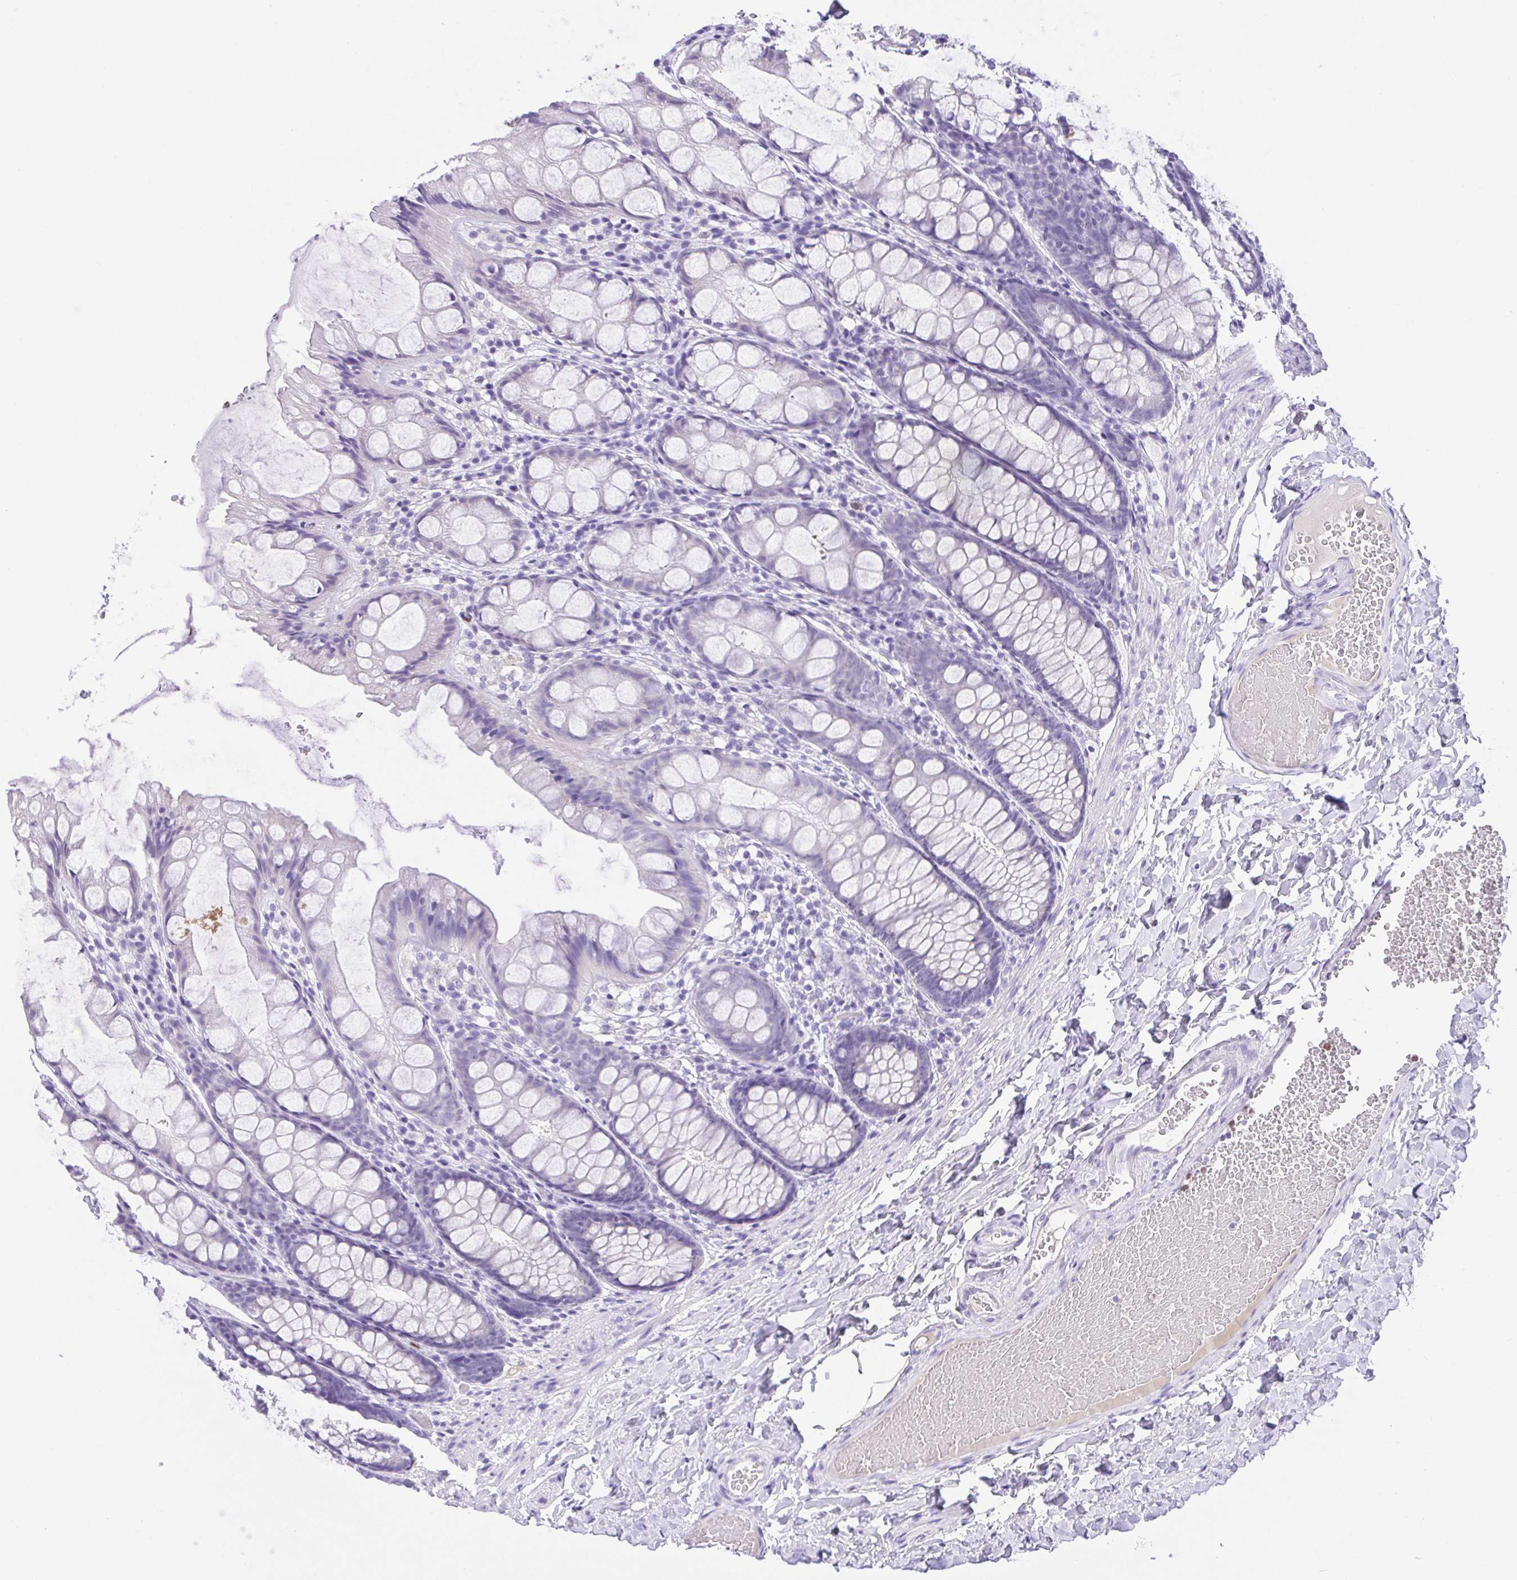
{"staining": {"intensity": "negative", "quantity": "none", "location": "none"}, "tissue": "colon", "cell_type": "Endothelial cells", "image_type": "normal", "snomed": [{"axis": "morphology", "description": "Normal tissue, NOS"}, {"axis": "topography", "description": "Colon"}], "caption": "The histopathology image displays no significant staining in endothelial cells of colon.", "gene": "SPATA4", "patient": {"sex": "male", "age": 47}}